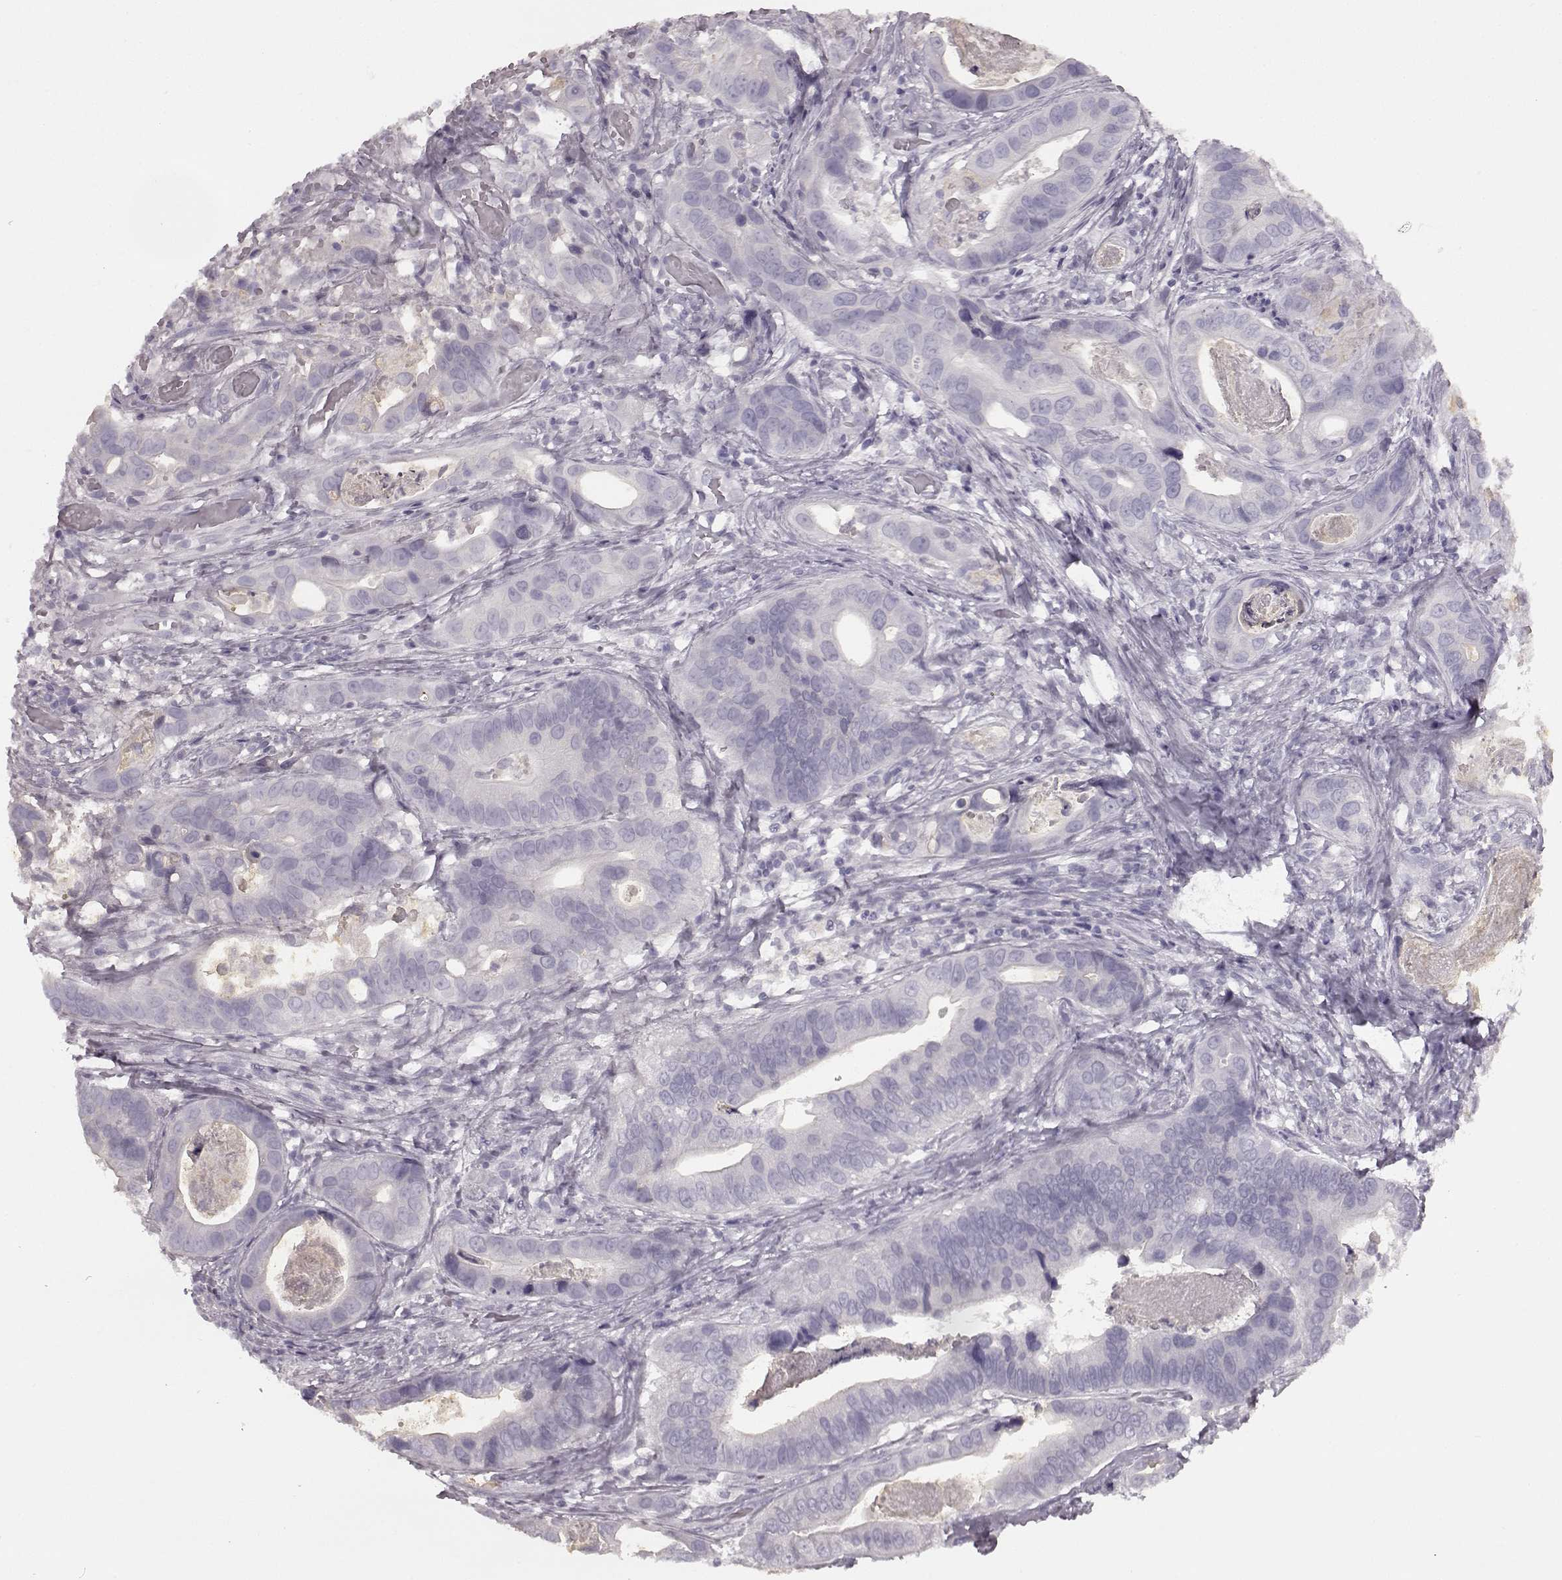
{"staining": {"intensity": "negative", "quantity": "none", "location": "none"}, "tissue": "stomach cancer", "cell_type": "Tumor cells", "image_type": "cancer", "snomed": [{"axis": "morphology", "description": "Adenocarcinoma, NOS"}, {"axis": "topography", "description": "Stomach"}], "caption": "Tumor cells are negative for brown protein staining in stomach cancer (adenocarcinoma).", "gene": "SEMG2", "patient": {"sex": "male", "age": 84}}